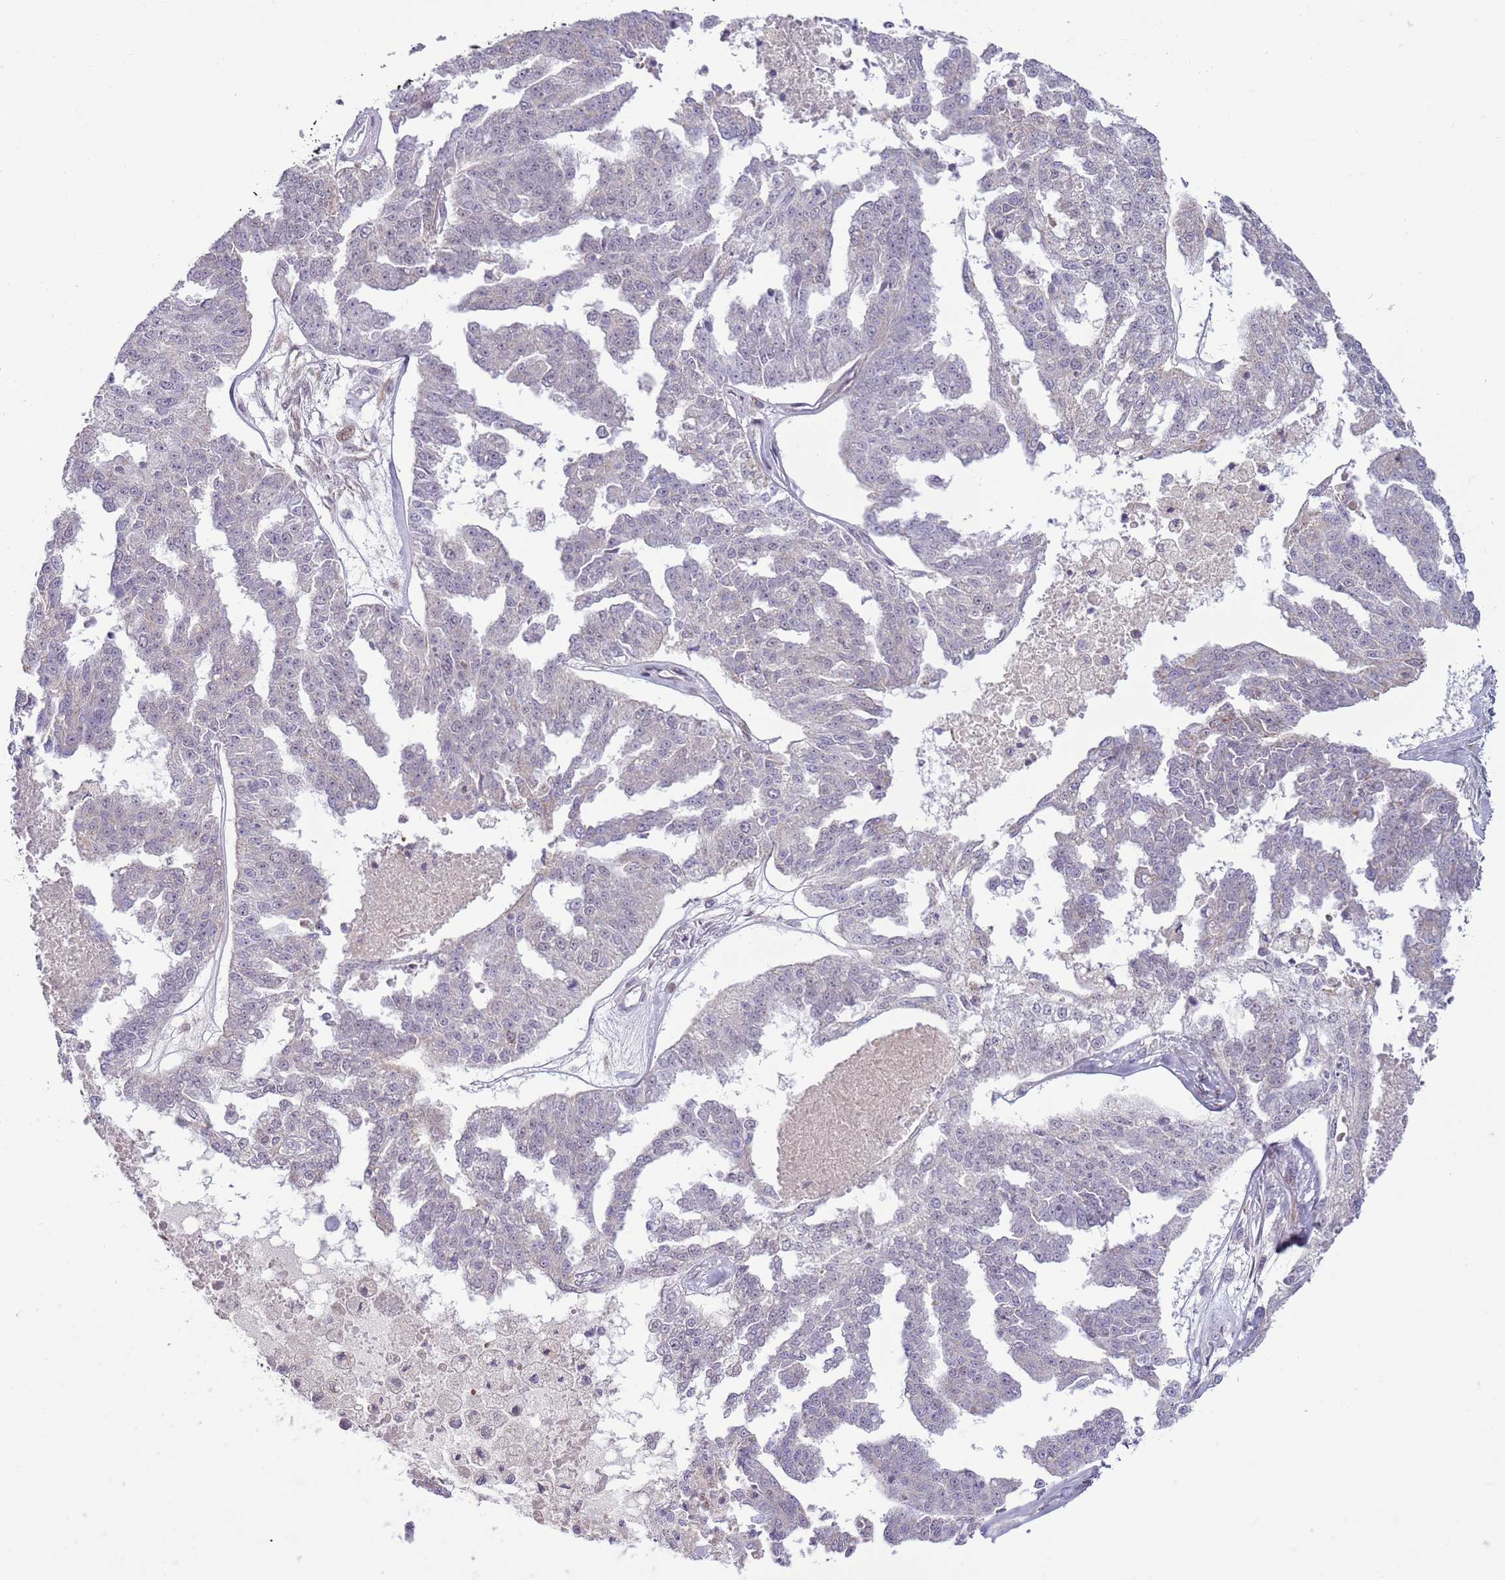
{"staining": {"intensity": "weak", "quantity": "<25%", "location": "cytoplasmic/membranous"}, "tissue": "ovarian cancer", "cell_type": "Tumor cells", "image_type": "cancer", "snomed": [{"axis": "morphology", "description": "Cystadenocarcinoma, serous, NOS"}, {"axis": "topography", "description": "Ovary"}], "caption": "DAB immunohistochemical staining of human serous cystadenocarcinoma (ovarian) reveals no significant positivity in tumor cells.", "gene": "MLLT11", "patient": {"sex": "female", "age": 58}}